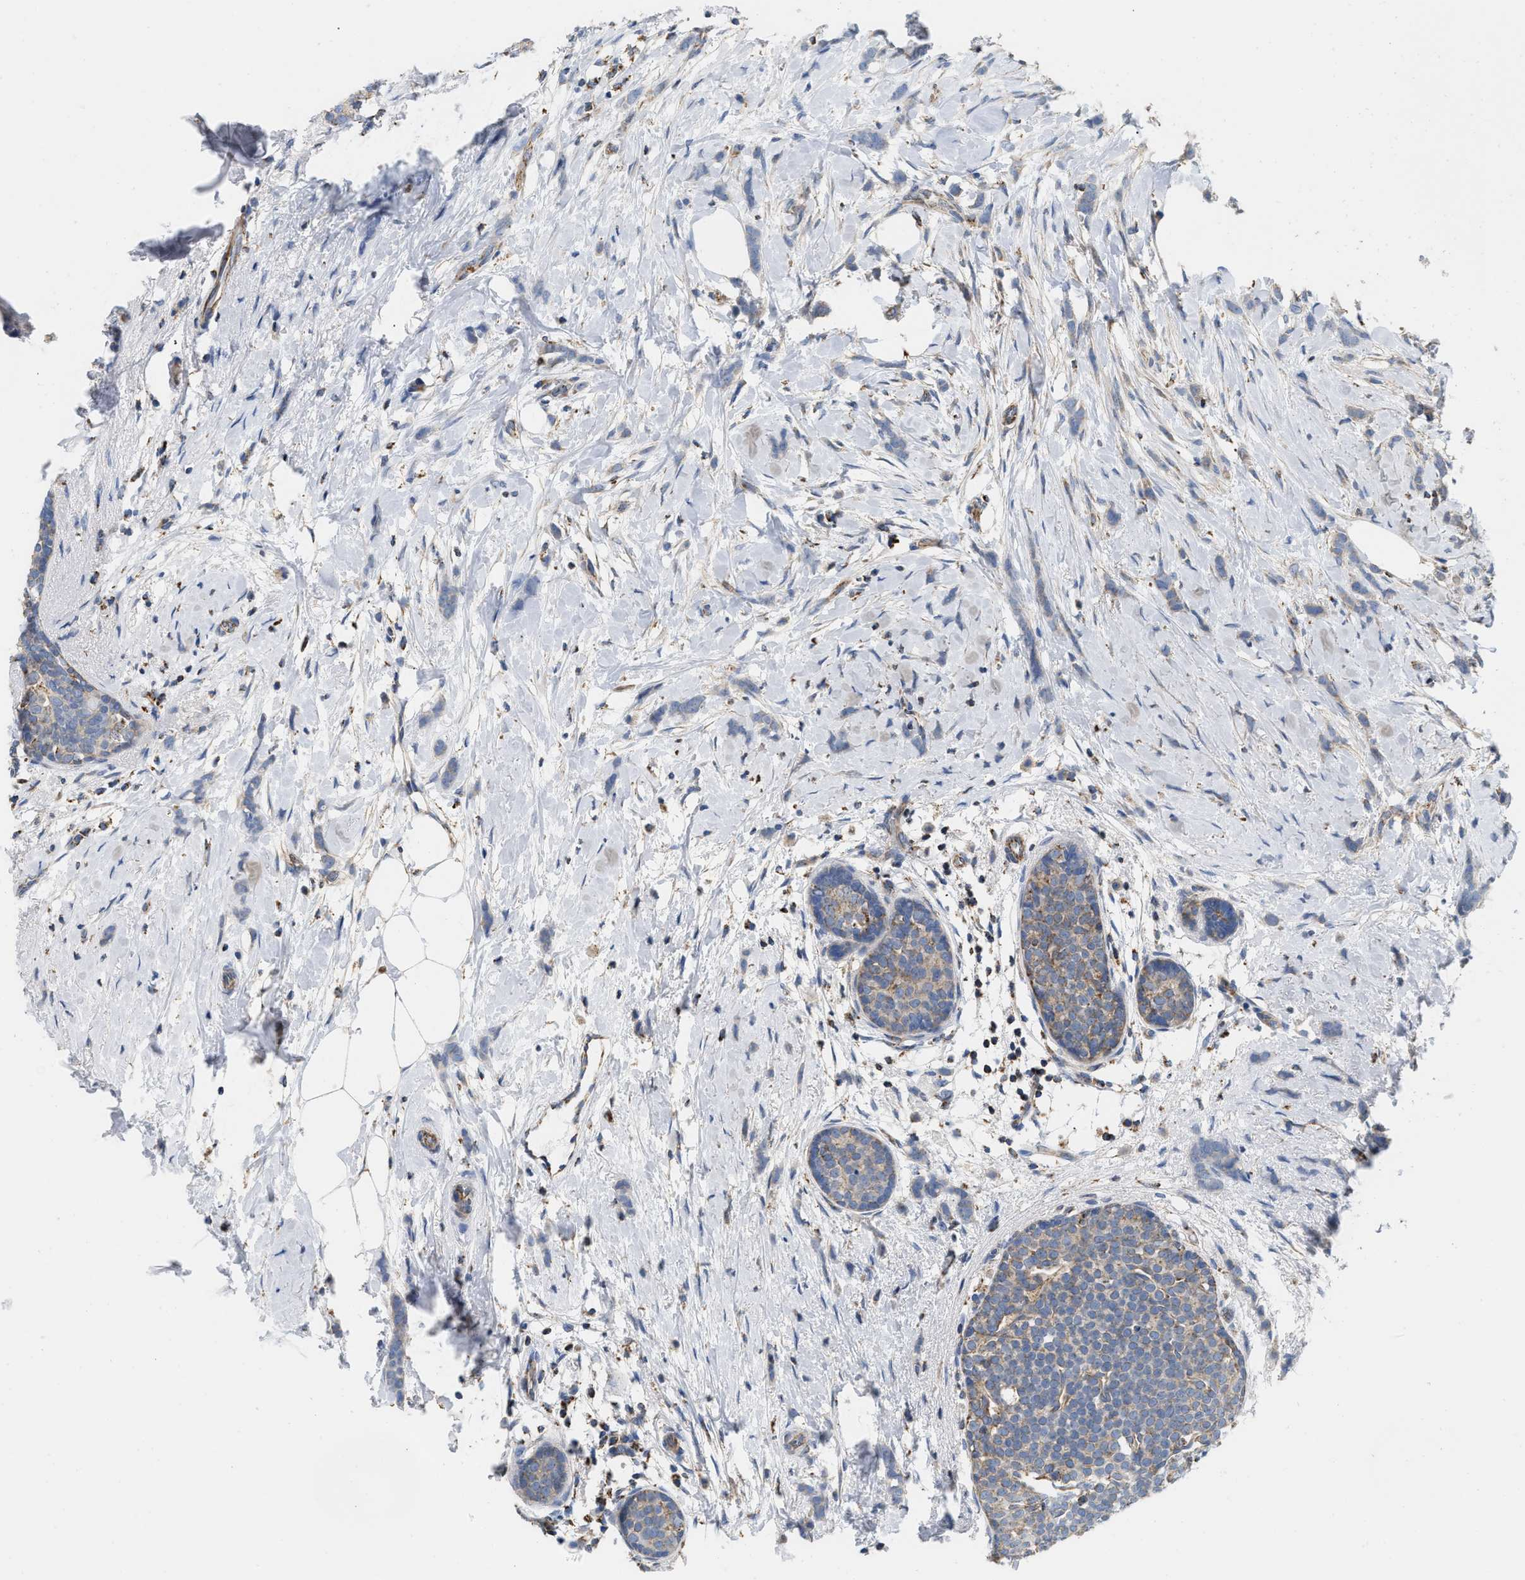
{"staining": {"intensity": "weak", "quantity": "25%-75%", "location": "cytoplasmic/membranous"}, "tissue": "breast cancer", "cell_type": "Tumor cells", "image_type": "cancer", "snomed": [{"axis": "morphology", "description": "Lobular carcinoma, in situ"}, {"axis": "morphology", "description": "Lobular carcinoma"}, {"axis": "topography", "description": "Breast"}], "caption": "Immunohistochemical staining of human breast cancer (lobular carcinoma) exhibits low levels of weak cytoplasmic/membranous staining in about 25%-75% of tumor cells.", "gene": "GRB10", "patient": {"sex": "female", "age": 41}}